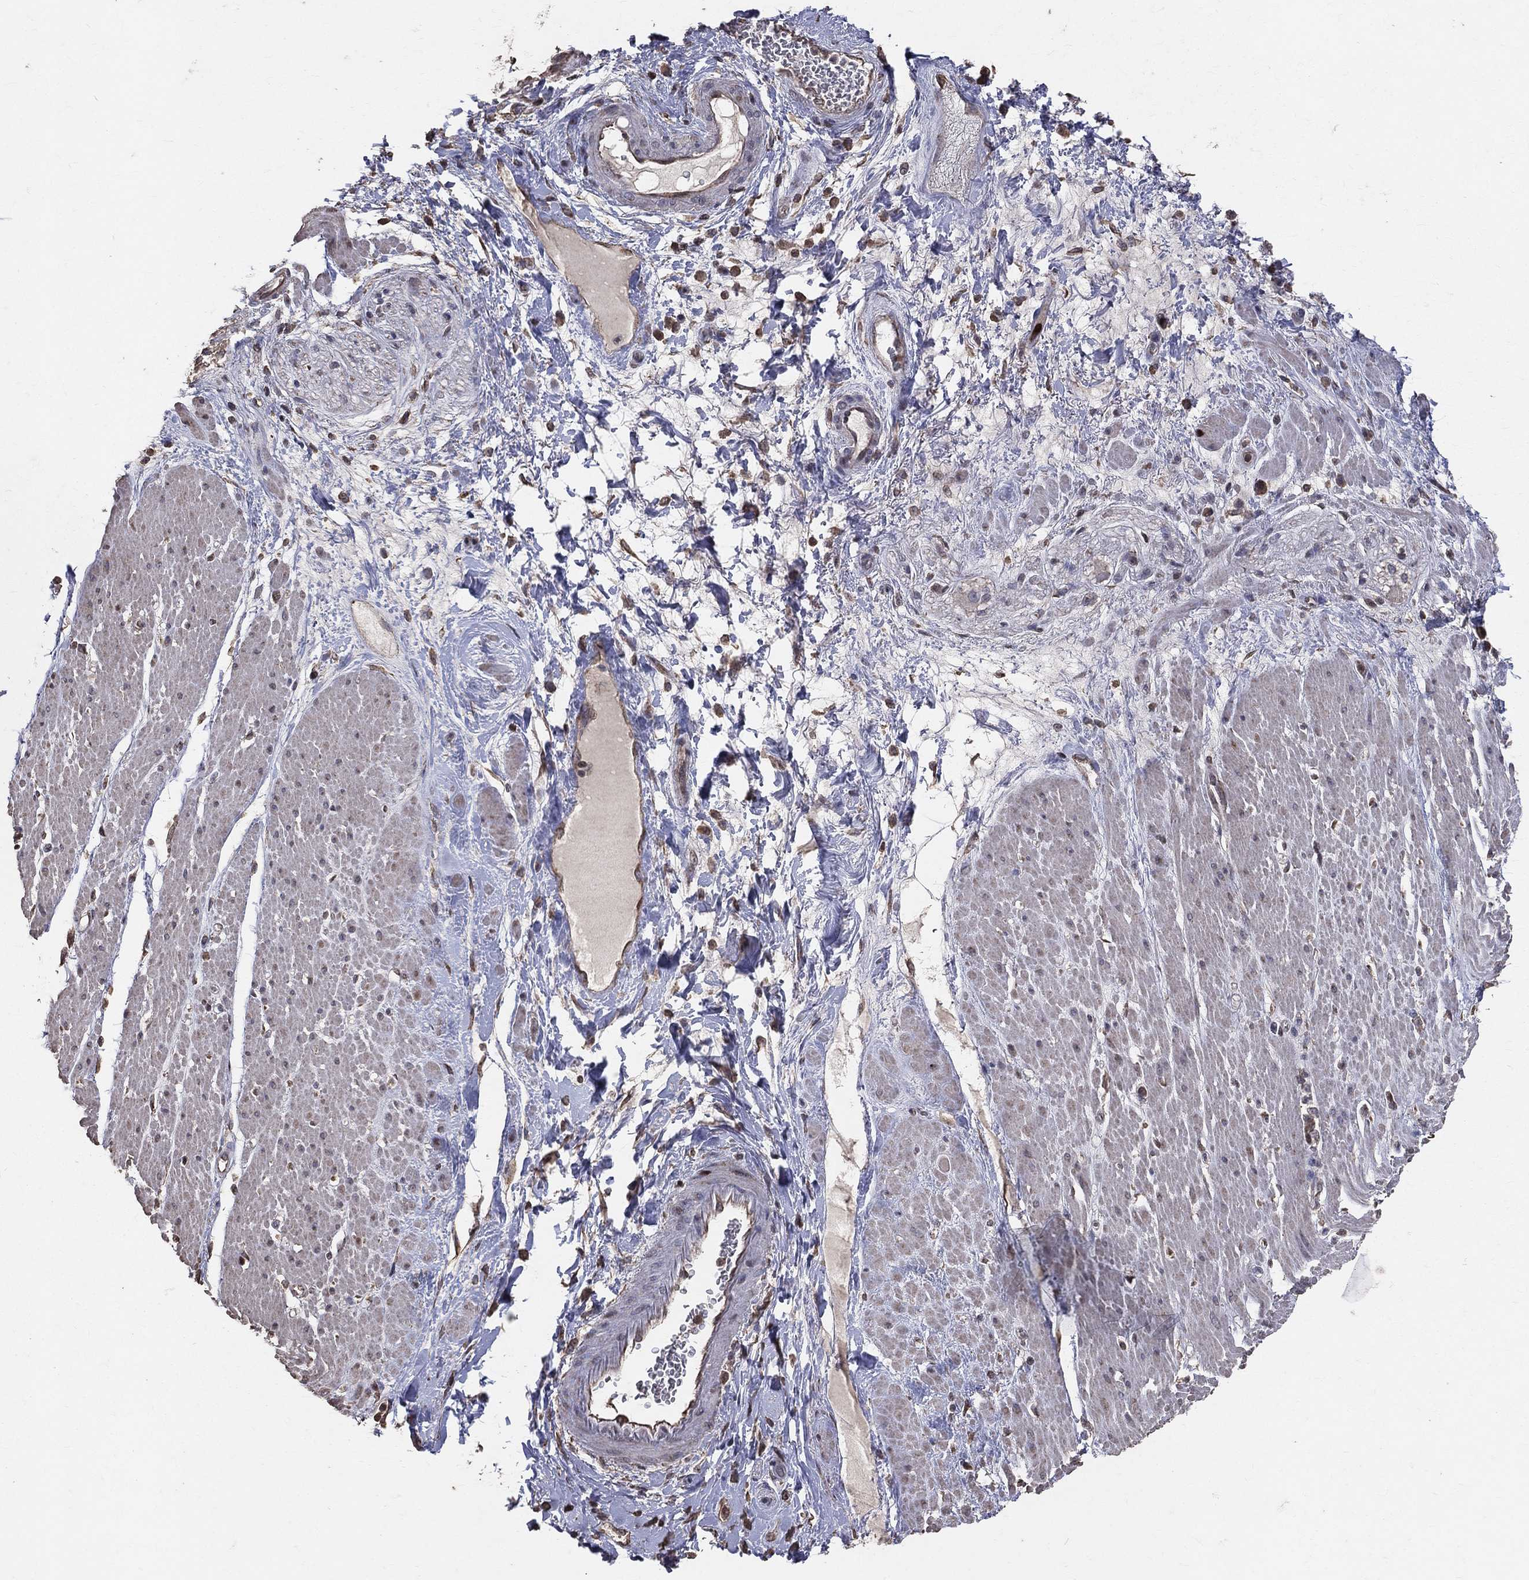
{"staining": {"intensity": "negative", "quantity": "none", "location": "none"}, "tissue": "smooth muscle", "cell_type": "Smooth muscle cells", "image_type": "normal", "snomed": [{"axis": "morphology", "description": "Normal tissue, NOS"}, {"axis": "topography", "description": "Soft tissue"}, {"axis": "topography", "description": "Smooth muscle"}], "caption": "A high-resolution micrograph shows immunohistochemistry (IHC) staining of benign smooth muscle, which displays no significant positivity in smooth muscle cells.", "gene": "LY6K", "patient": {"sex": "male", "age": 72}}